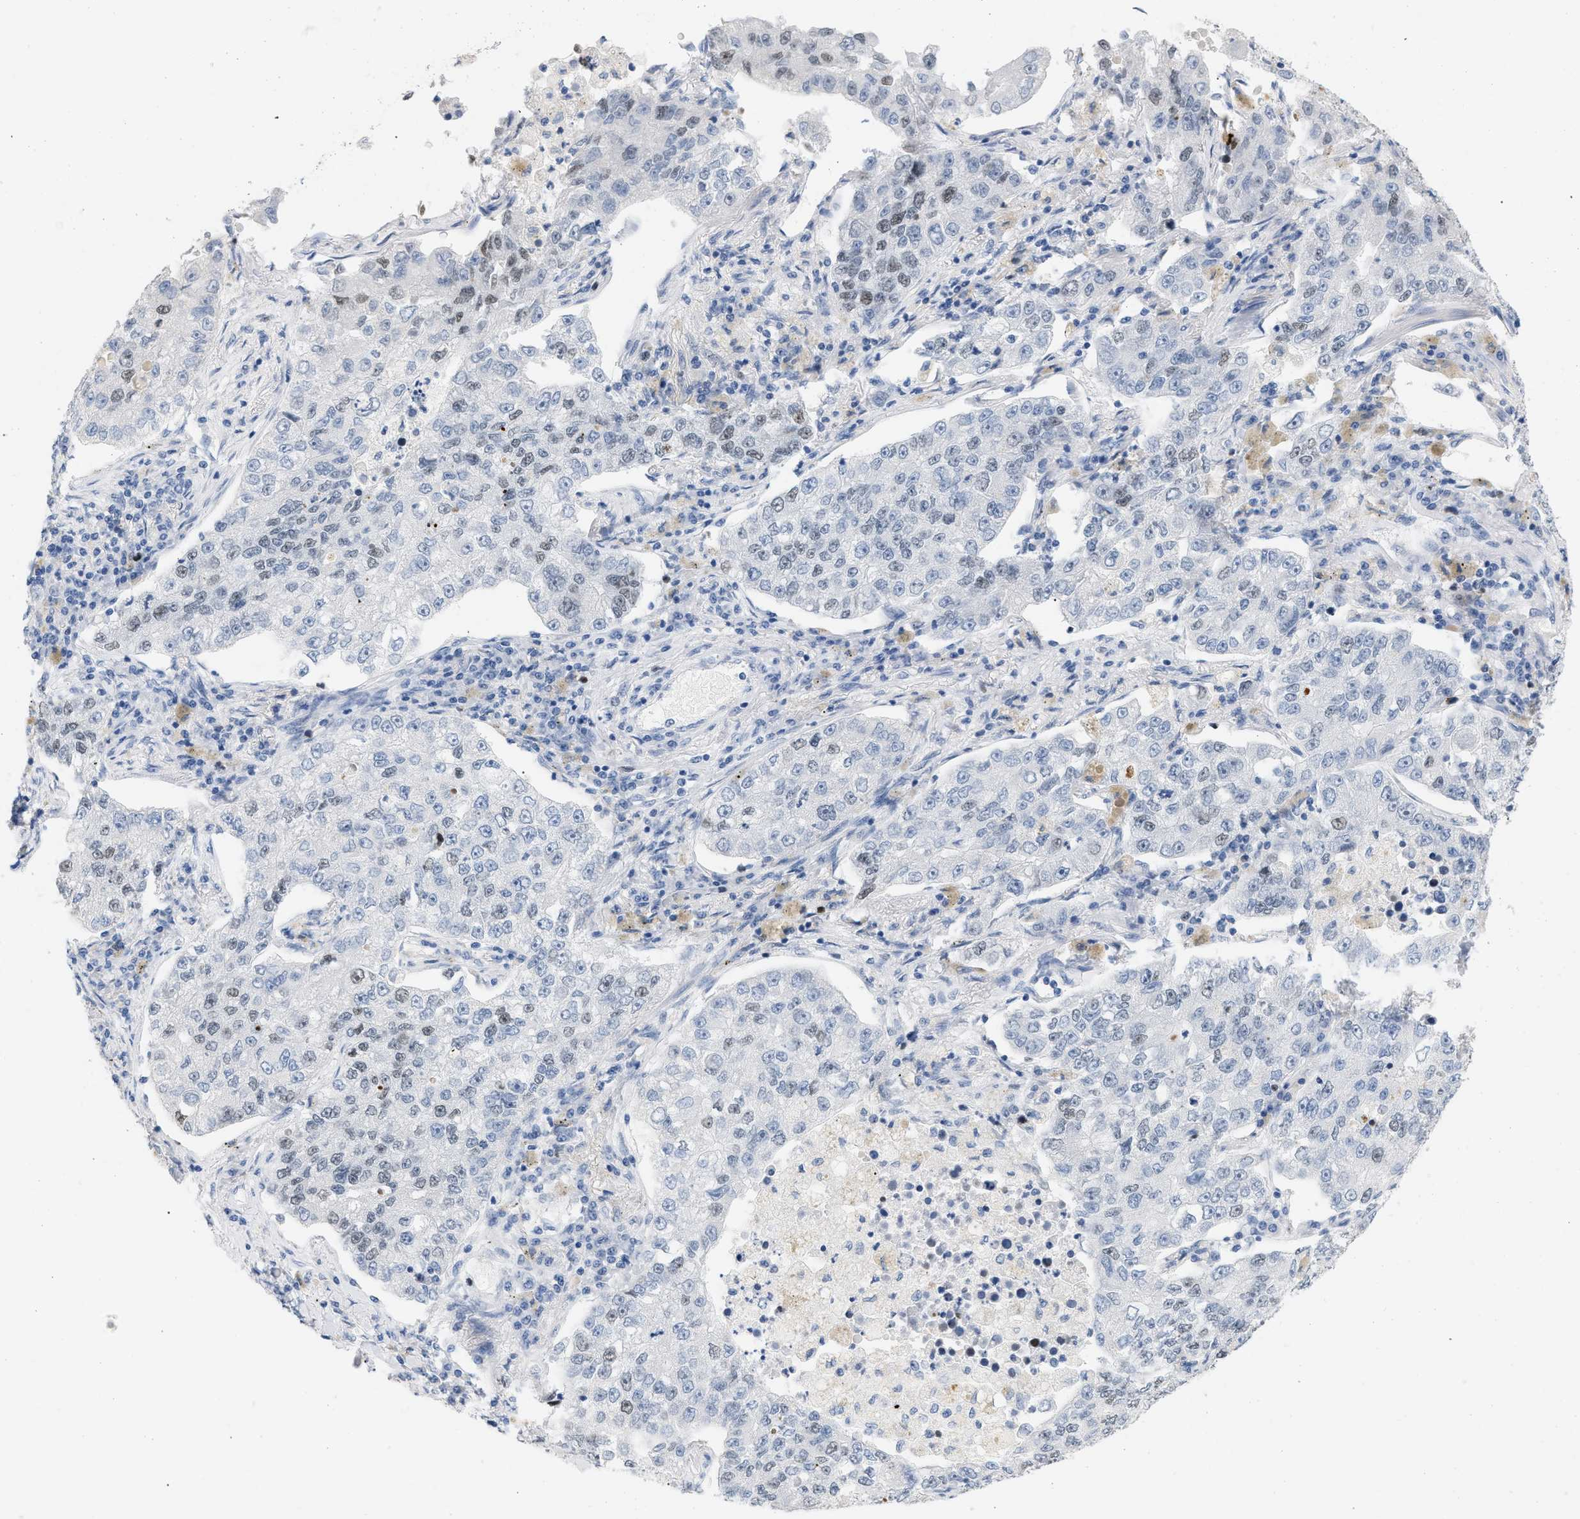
{"staining": {"intensity": "moderate", "quantity": "<25%", "location": "nuclear"}, "tissue": "lung cancer", "cell_type": "Tumor cells", "image_type": "cancer", "snomed": [{"axis": "morphology", "description": "Adenocarcinoma, NOS"}, {"axis": "topography", "description": "Lung"}], "caption": "About <25% of tumor cells in lung cancer (adenocarcinoma) display moderate nuclear protein positivity as visualized by brown immunohistochemical staining.", "gene": "MCM7", "patient": {"sex": "male", "age": 49}}